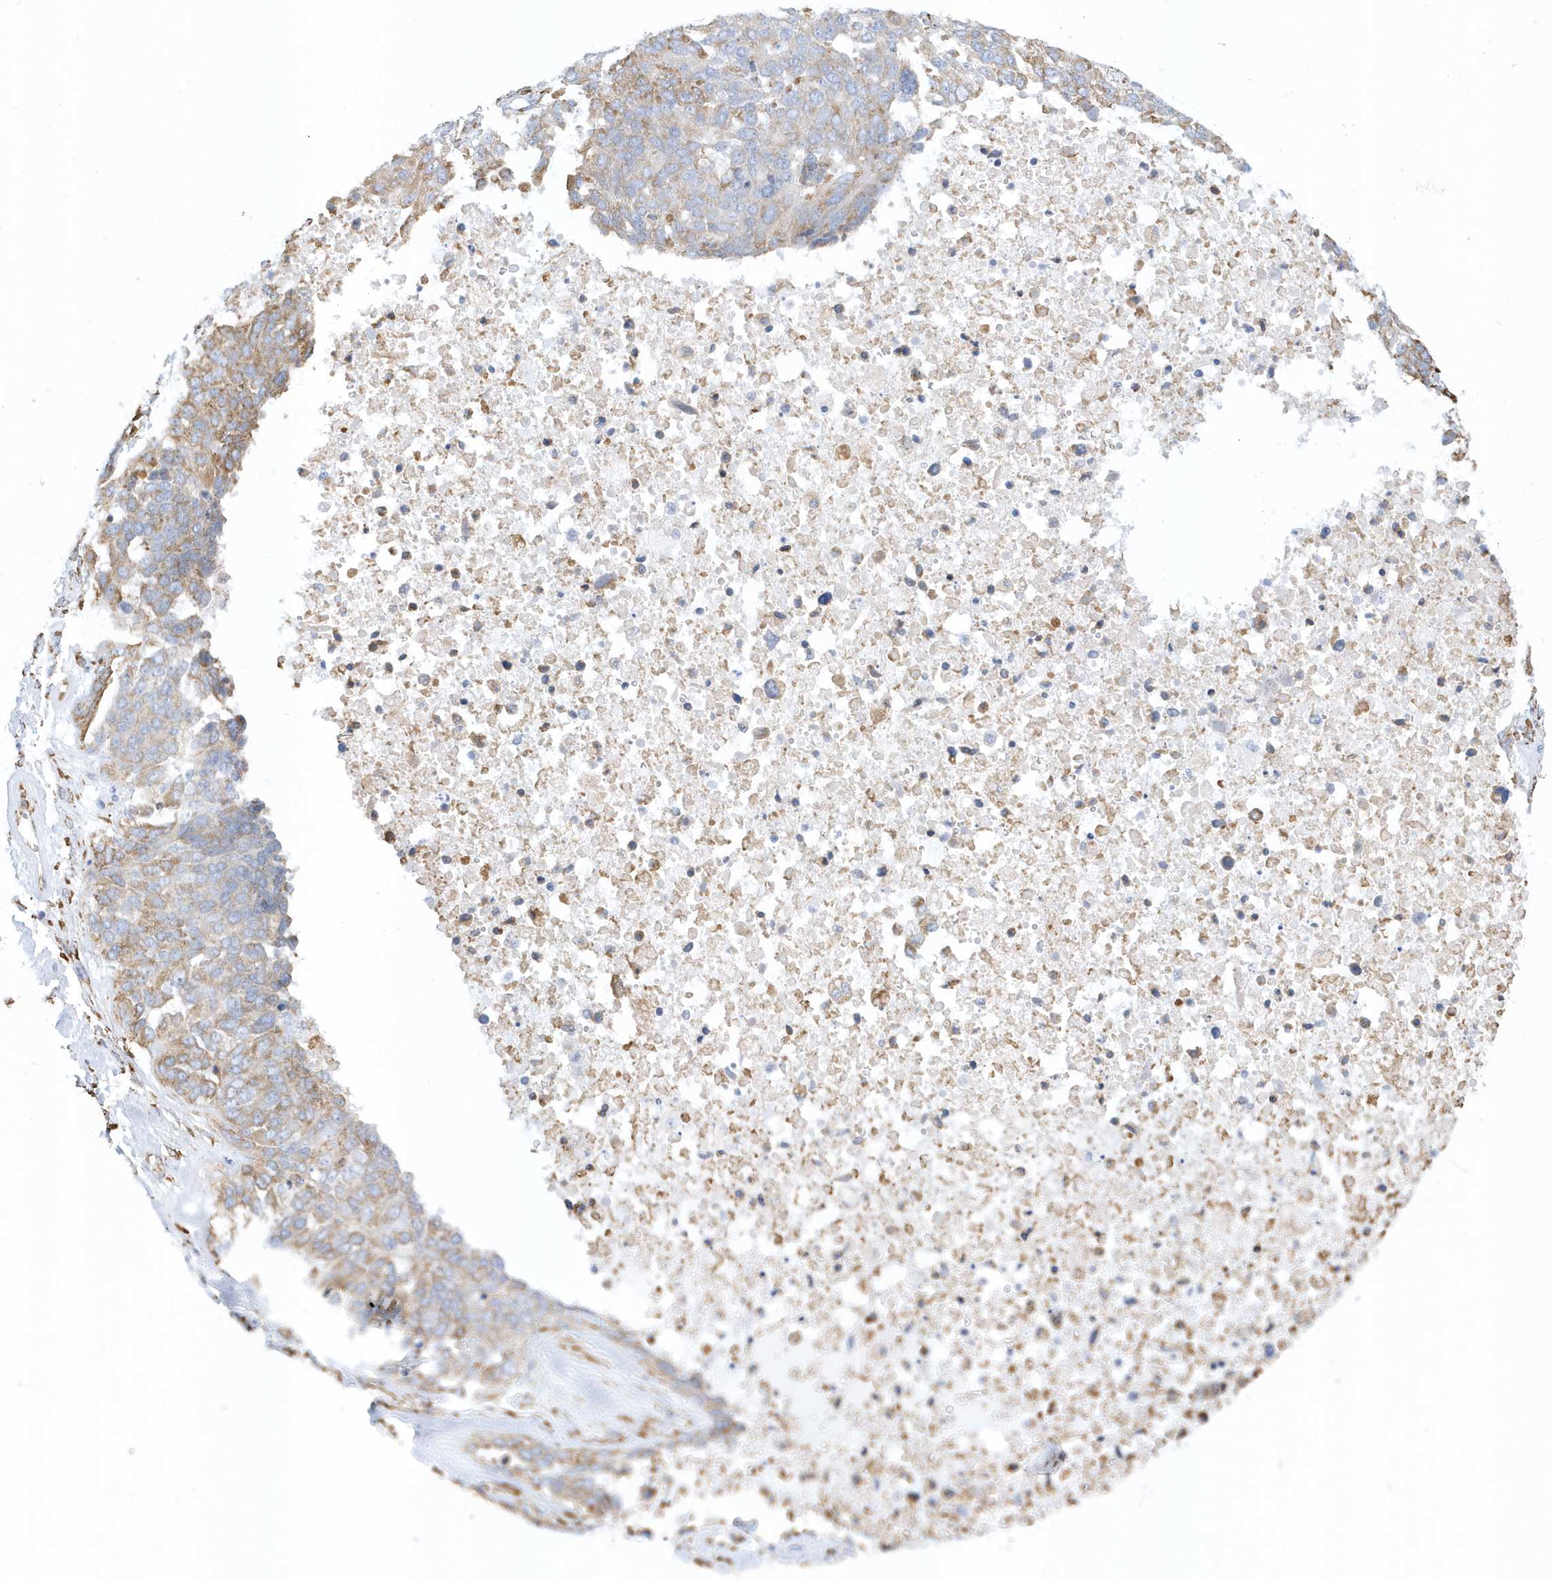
{"staining": {"intensity": "moderate", "quantity": "25%-75%", "location": "cytoplasmic/membranous"}, "tissue": "ovarian cancer", "cell_type": "Tumor cells", "image_type": "cancer", "snomed": [{"axis": "morphology", "description": "Cystadenocarcinoma, serous, NOS"}, {"axis": "topography", "description": "Ovary"}], "caption": "Protein staining by immunohistochemistry exhibits moderate cytoplasmic/membranous positivity in approximately 25%-75% of tumor cells in ovarian cancer.", "gene": "DCAF1", "patient": {"sex": "female", "age": 44}}